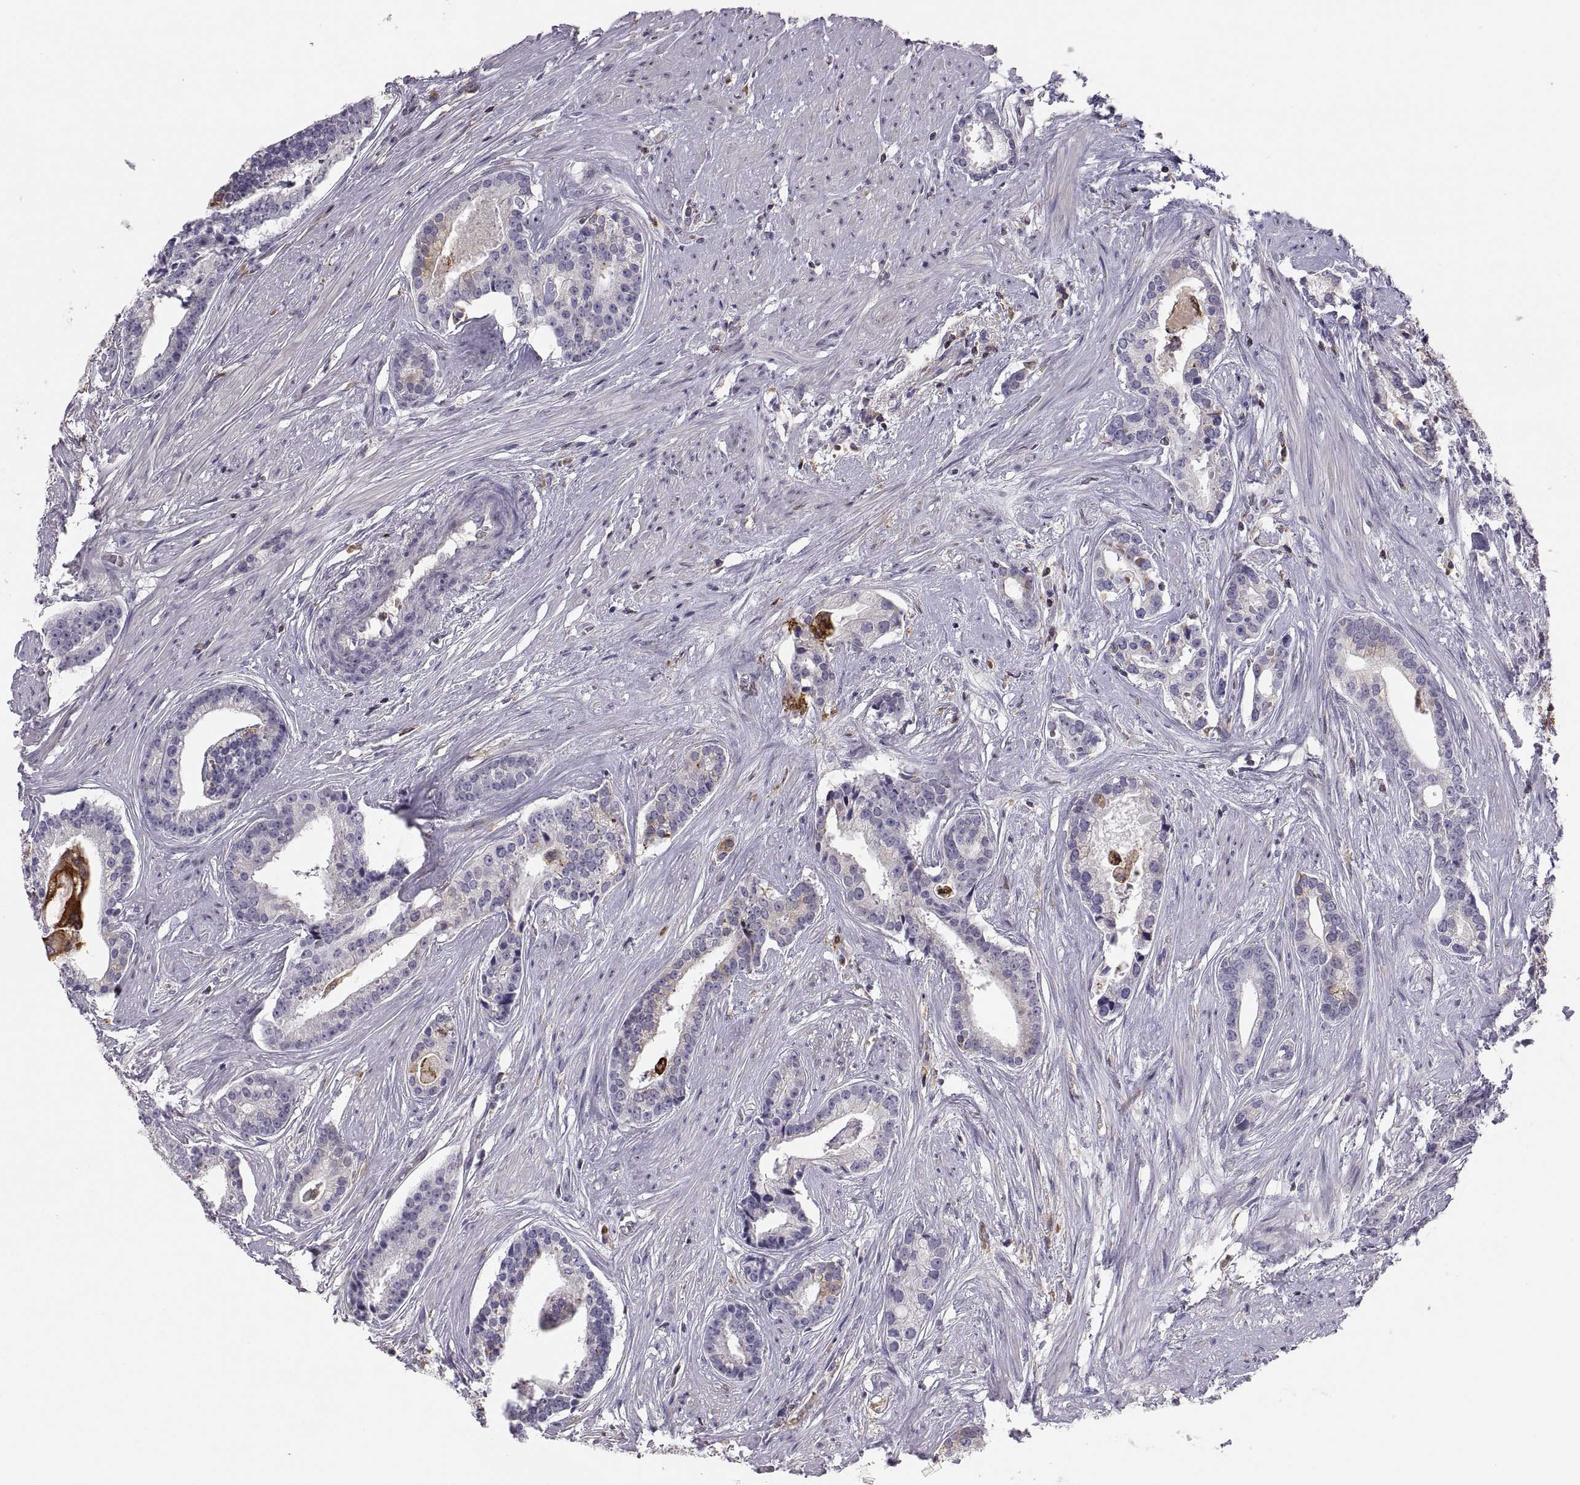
{"staining": {"intensity": "moderate", "quantity": "<25%", "location": "cytoplasmic/membranous"}, "tissue": "prostate cancer", "cell_type": "Tumor cells", "image_type": "cancer", "snomed": [{"axis": "morphology", "description": "Adenocarcinoma, NOS"}, {"axis": "topography", "description": "Prostate and seminal vesicle, NOS"}, {"axis": "topography", "description": "Prostate"}], "caption": "Brown immunohistochemical staining in human adenocarcinoma (prostate) displays moderate cytoplasmic/membranous staining in about <25% of tumor cells.", "gene": "ERO1A", "patient": {"sex": "male", "age": 44}}